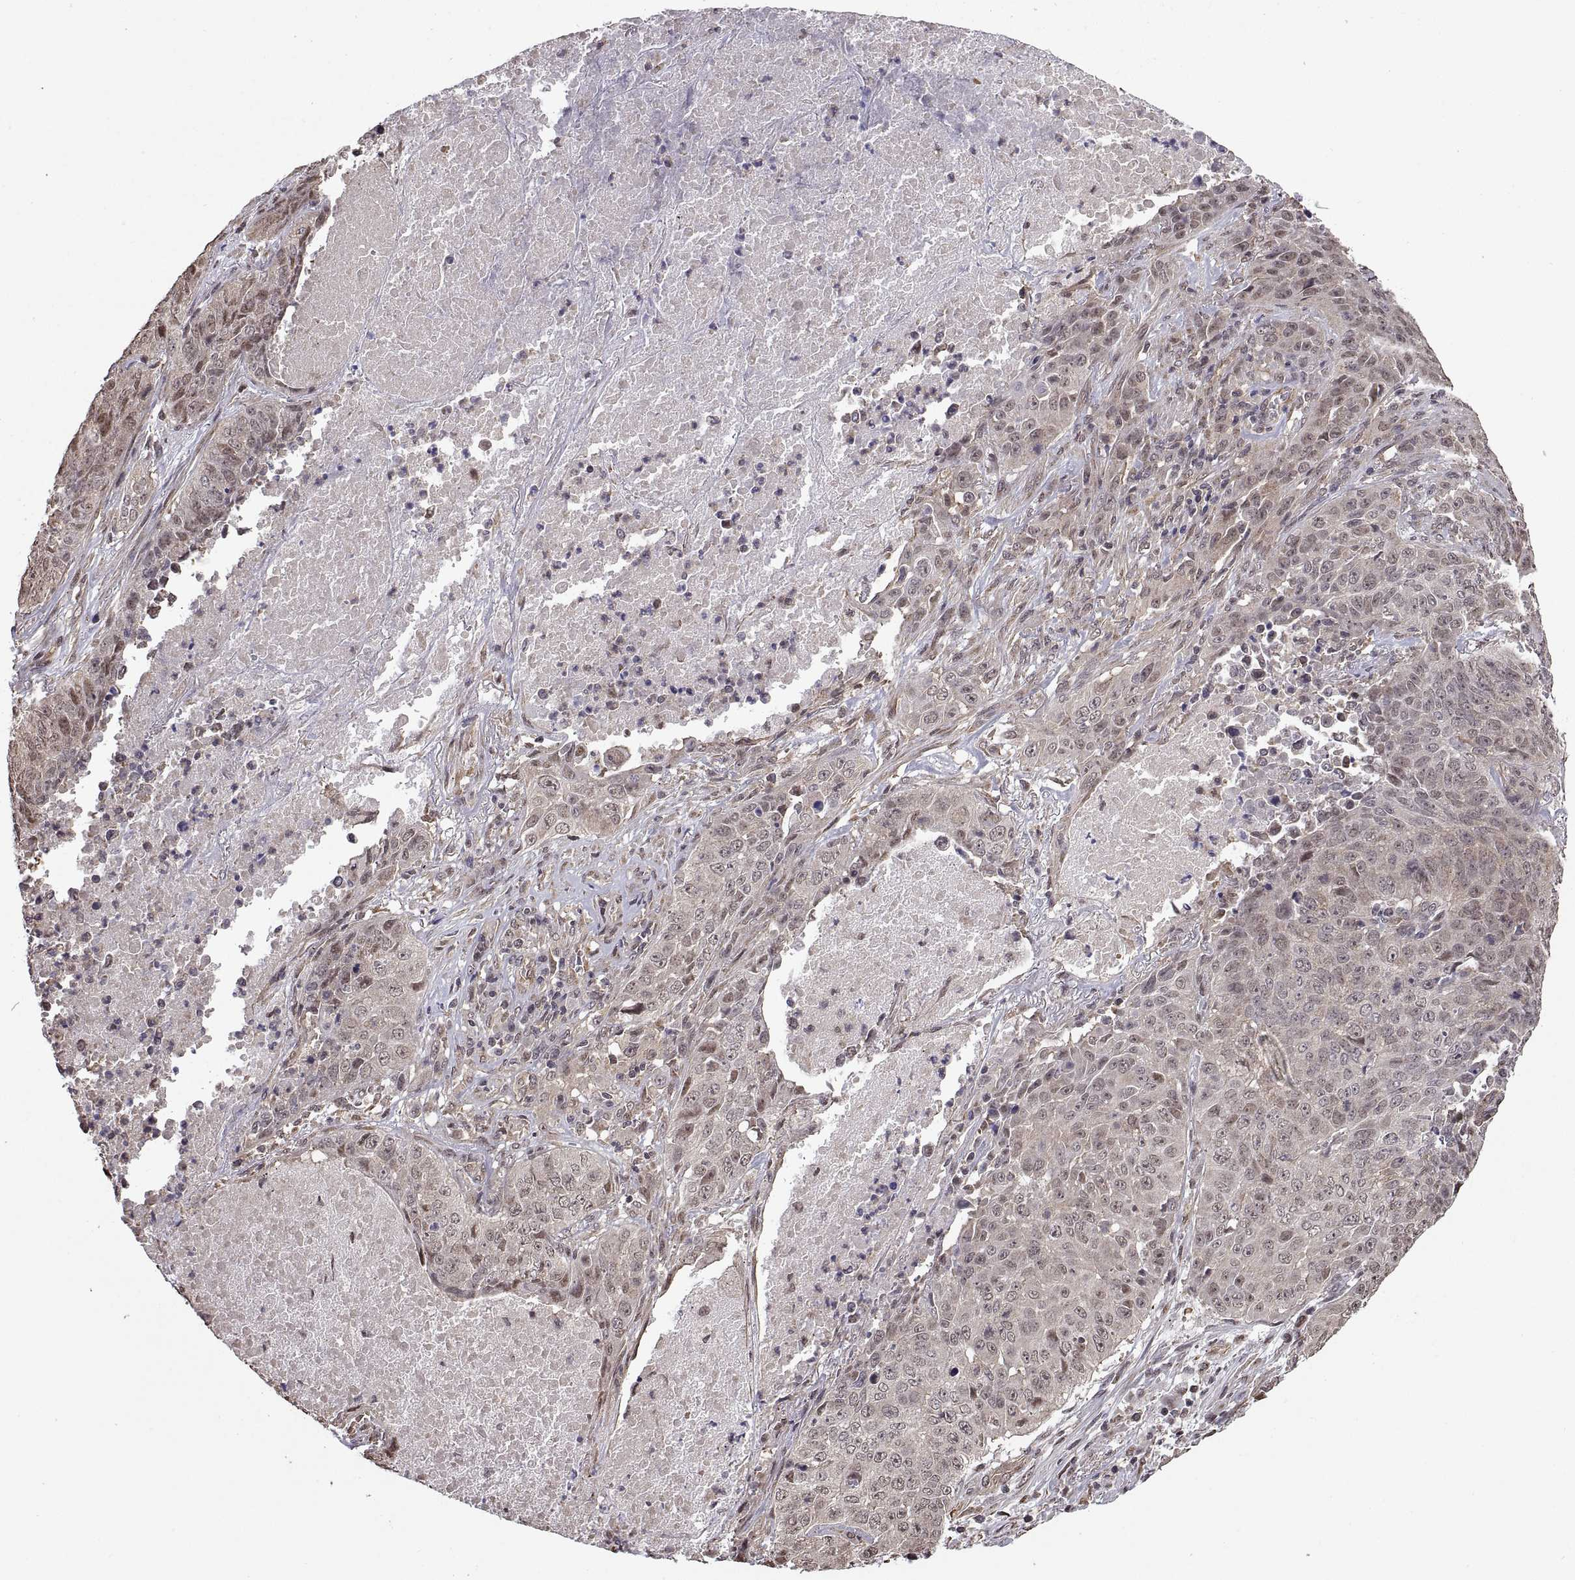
{"staining": {"intensity": "weak", "quantity": "<25%", "location": "nuclear"}, "tissue": "lung cancer", "cell_type": "Tumor cells", "image_type": "cancer", "snomed": [{"axis": "morphology", "description": "Normal tissue, NOS"}, {"axis": "morphology", "description": "Squamous cell carcinoma, NOS"}, {"axis": "topography", "description": "Bronchus"}, {"axis": "topography", "description": "Lung"}], "caption": "Tumor cells are negative for protein expression in human lung squamous cell carcinoma. (DAB (3,3'-diaminobenzidine) IHC, high magnification).", "gene": "ARRB1", "patient": {"sex": "male", "age": 64}}